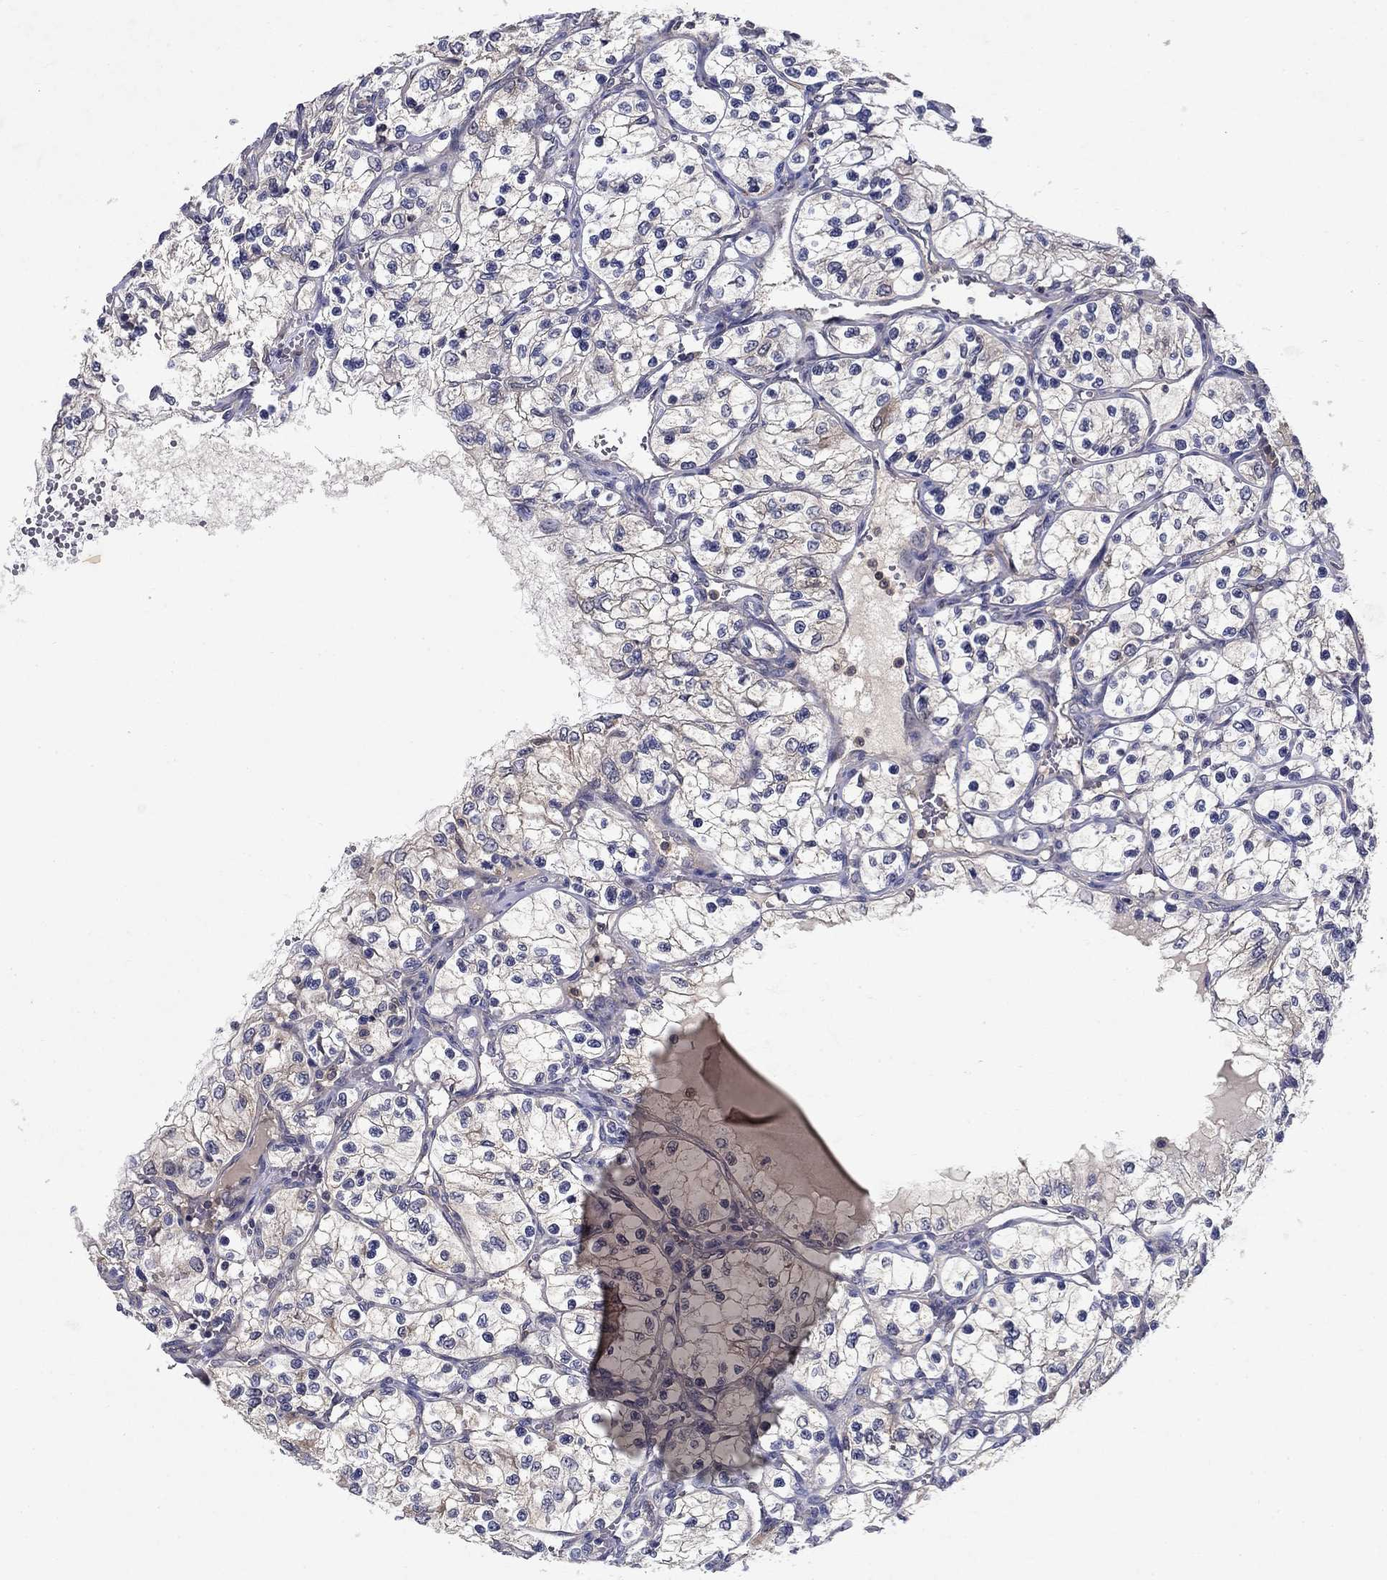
{"staining": {"intensity": "negative", "quantity": "none", "location": "none"}, "tissue": "renal cancer", "cell_type": "Tumor cells", "image_type": "cancer", "snomed": [{"axis": "morphology", "description": "Adenocarcinoma, NOS"}, {"axis": "topography", "description": "Kidney"}], "caption": "Image shows no significant protein staining in tumor cells of renal adenocarcinoma. (Immunohistochemistry, brightfield microscopy, high magnification).", "gene": "GLTP", "patient": {"sex": "female", "age": 69}}